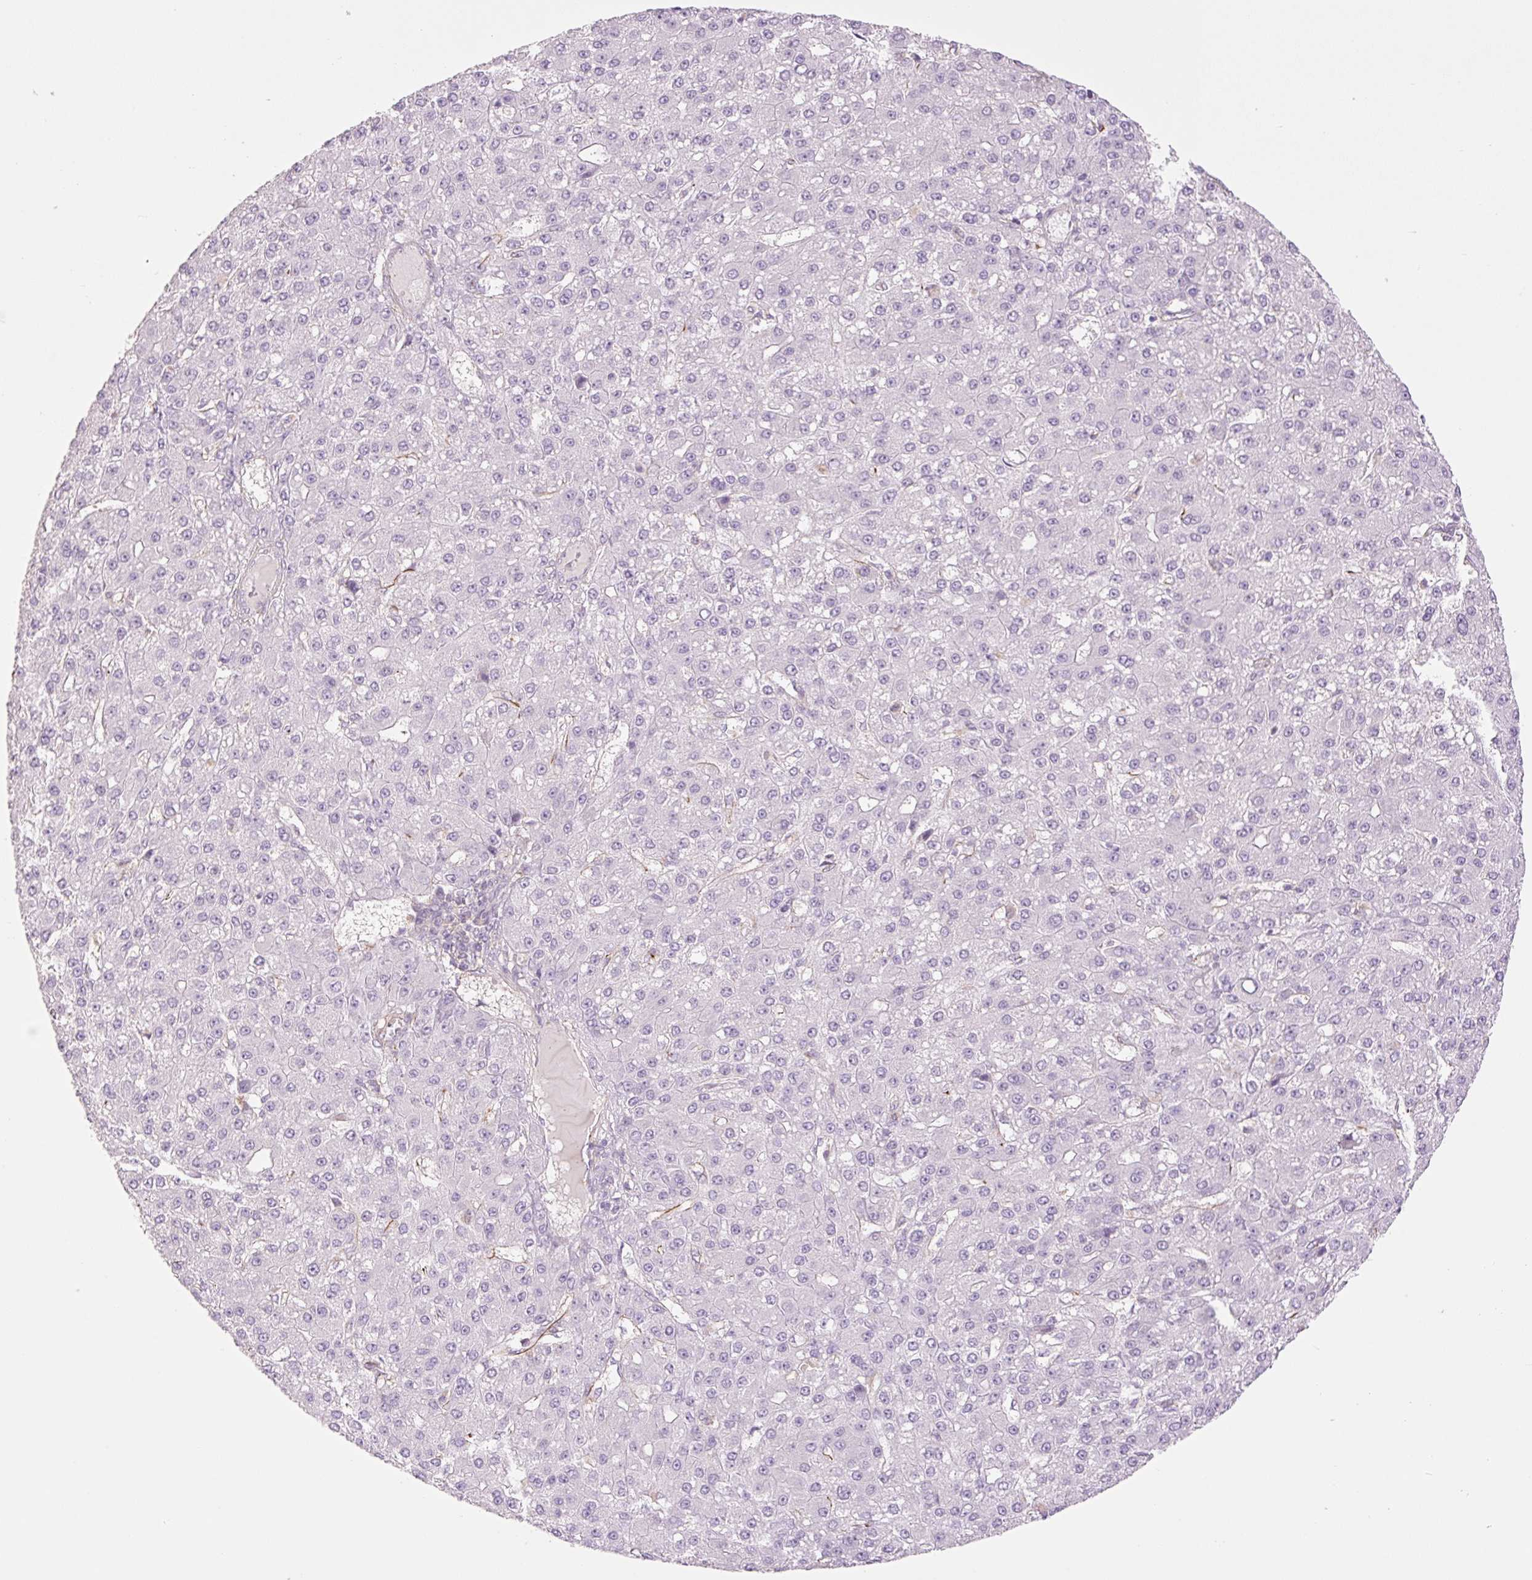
{"staining": {"intensity": "negative", "quantity": "none", "location": "none"}, "tissue": "liver cancer", "cell_type": "Tumor cells", "image_type": "cancer", "snomed": [{"axis": "morphology", "description": "Carcinoma, Hepatocellular, NOS"}, {"axis": "topography", "description": "Liver"}], "caption": "Immunohistochemistry micrograph of liver hepatocellular carcinoma stained for a protein (brown), which demonstrates no staining in tumor cells.", "gene": "ZFYVE21", "patient": {"sex": "male", "age": 67}}